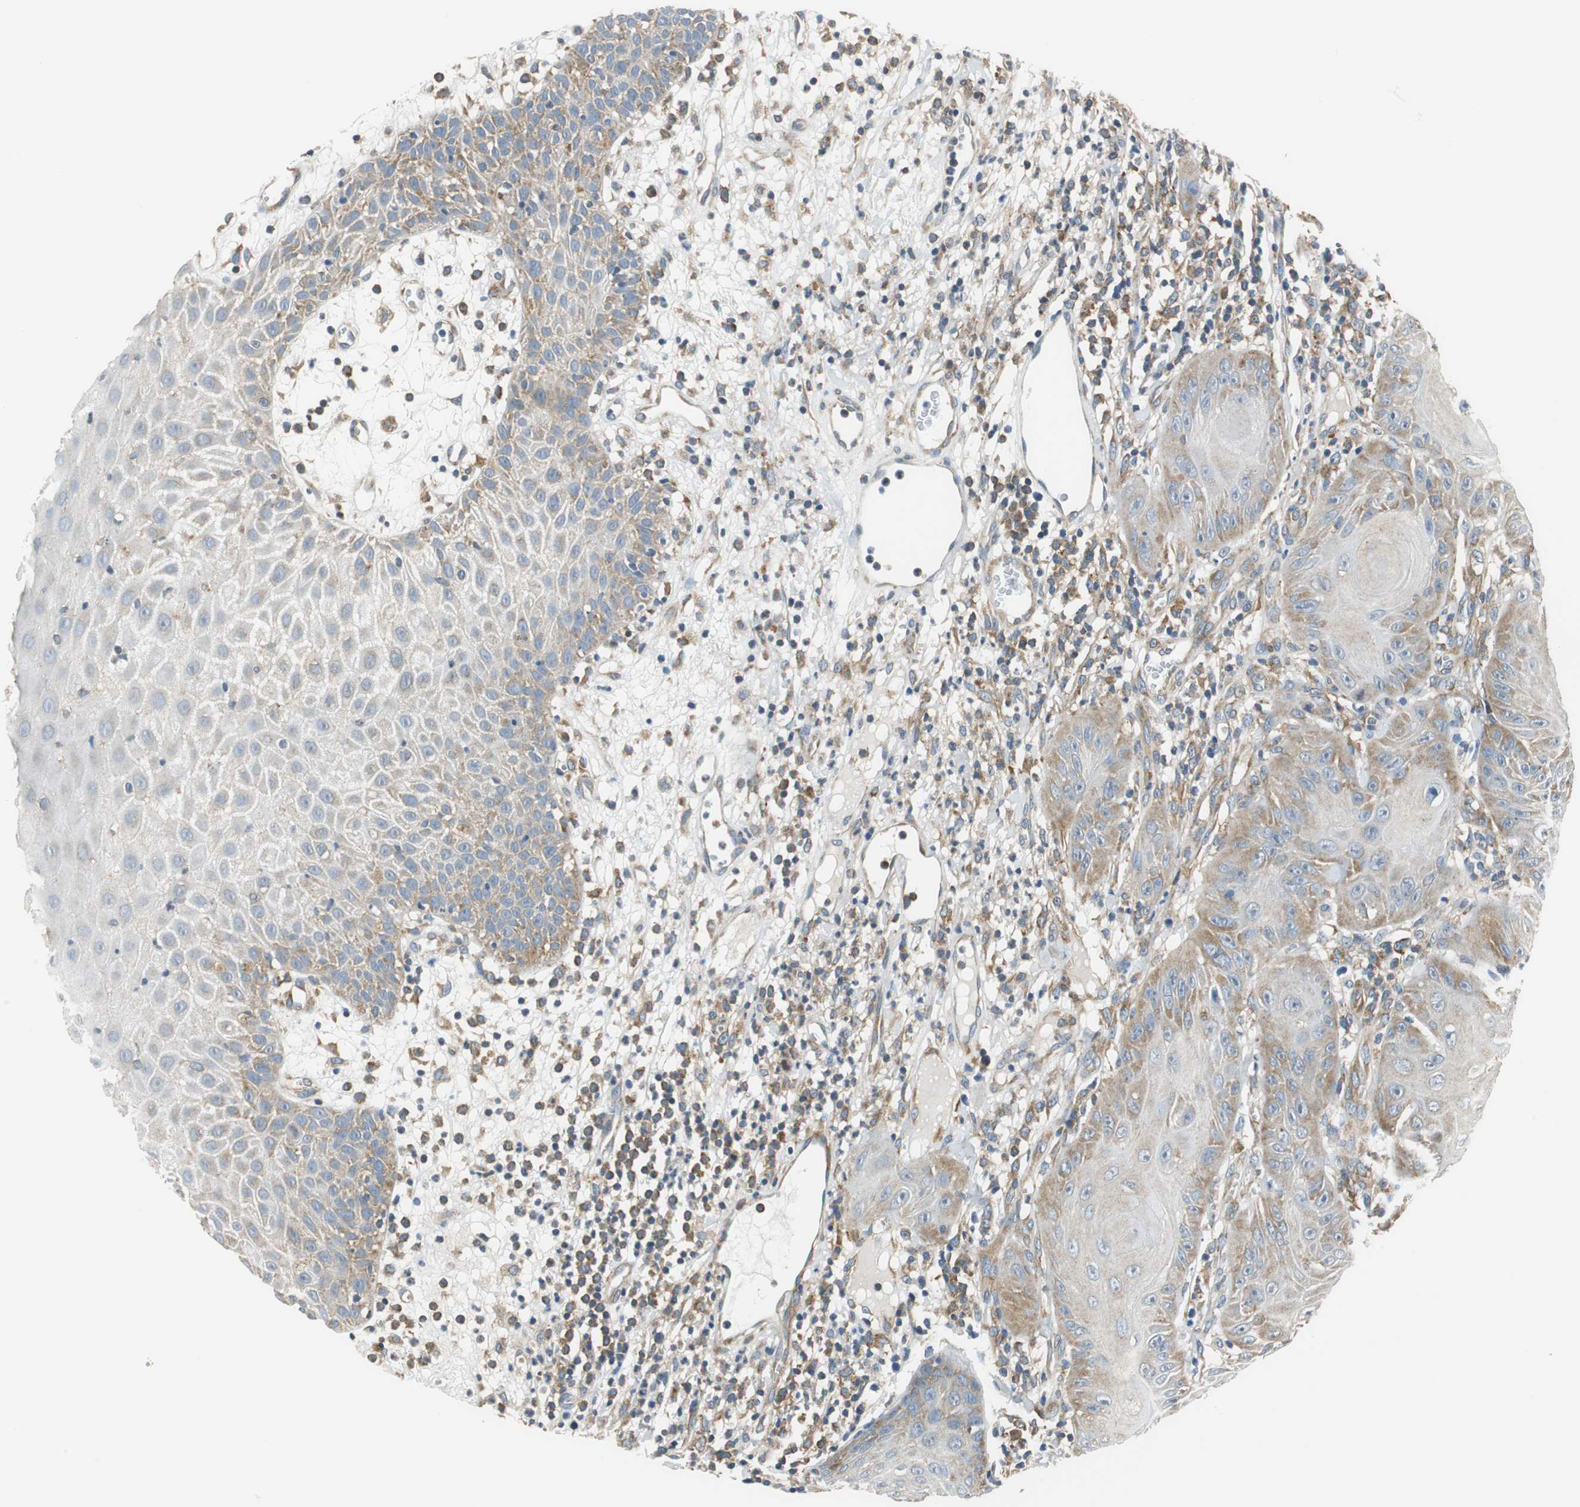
{"staining": {"intensity": "moderate", "quantity": ">75%", "location": "cytoplasmic/membranous"}, "tissue": "skin cancer", "cell_type": "Tumor cells", "image_type": "cancer", "snomed": [{"axis": "morphology", "description": "Squamous cell carcinoma, NOS"}, {"axis": "topography", "description": "Skin"}], "caption": "An image showing moderate cytoplasmic/membranous expression in approximately >75% of tumor cells in skin cancer, as visualized by brown immunohistochemical staining.", "gene": "CNOT3", "patient": {"sex": "female", "age": 78}}